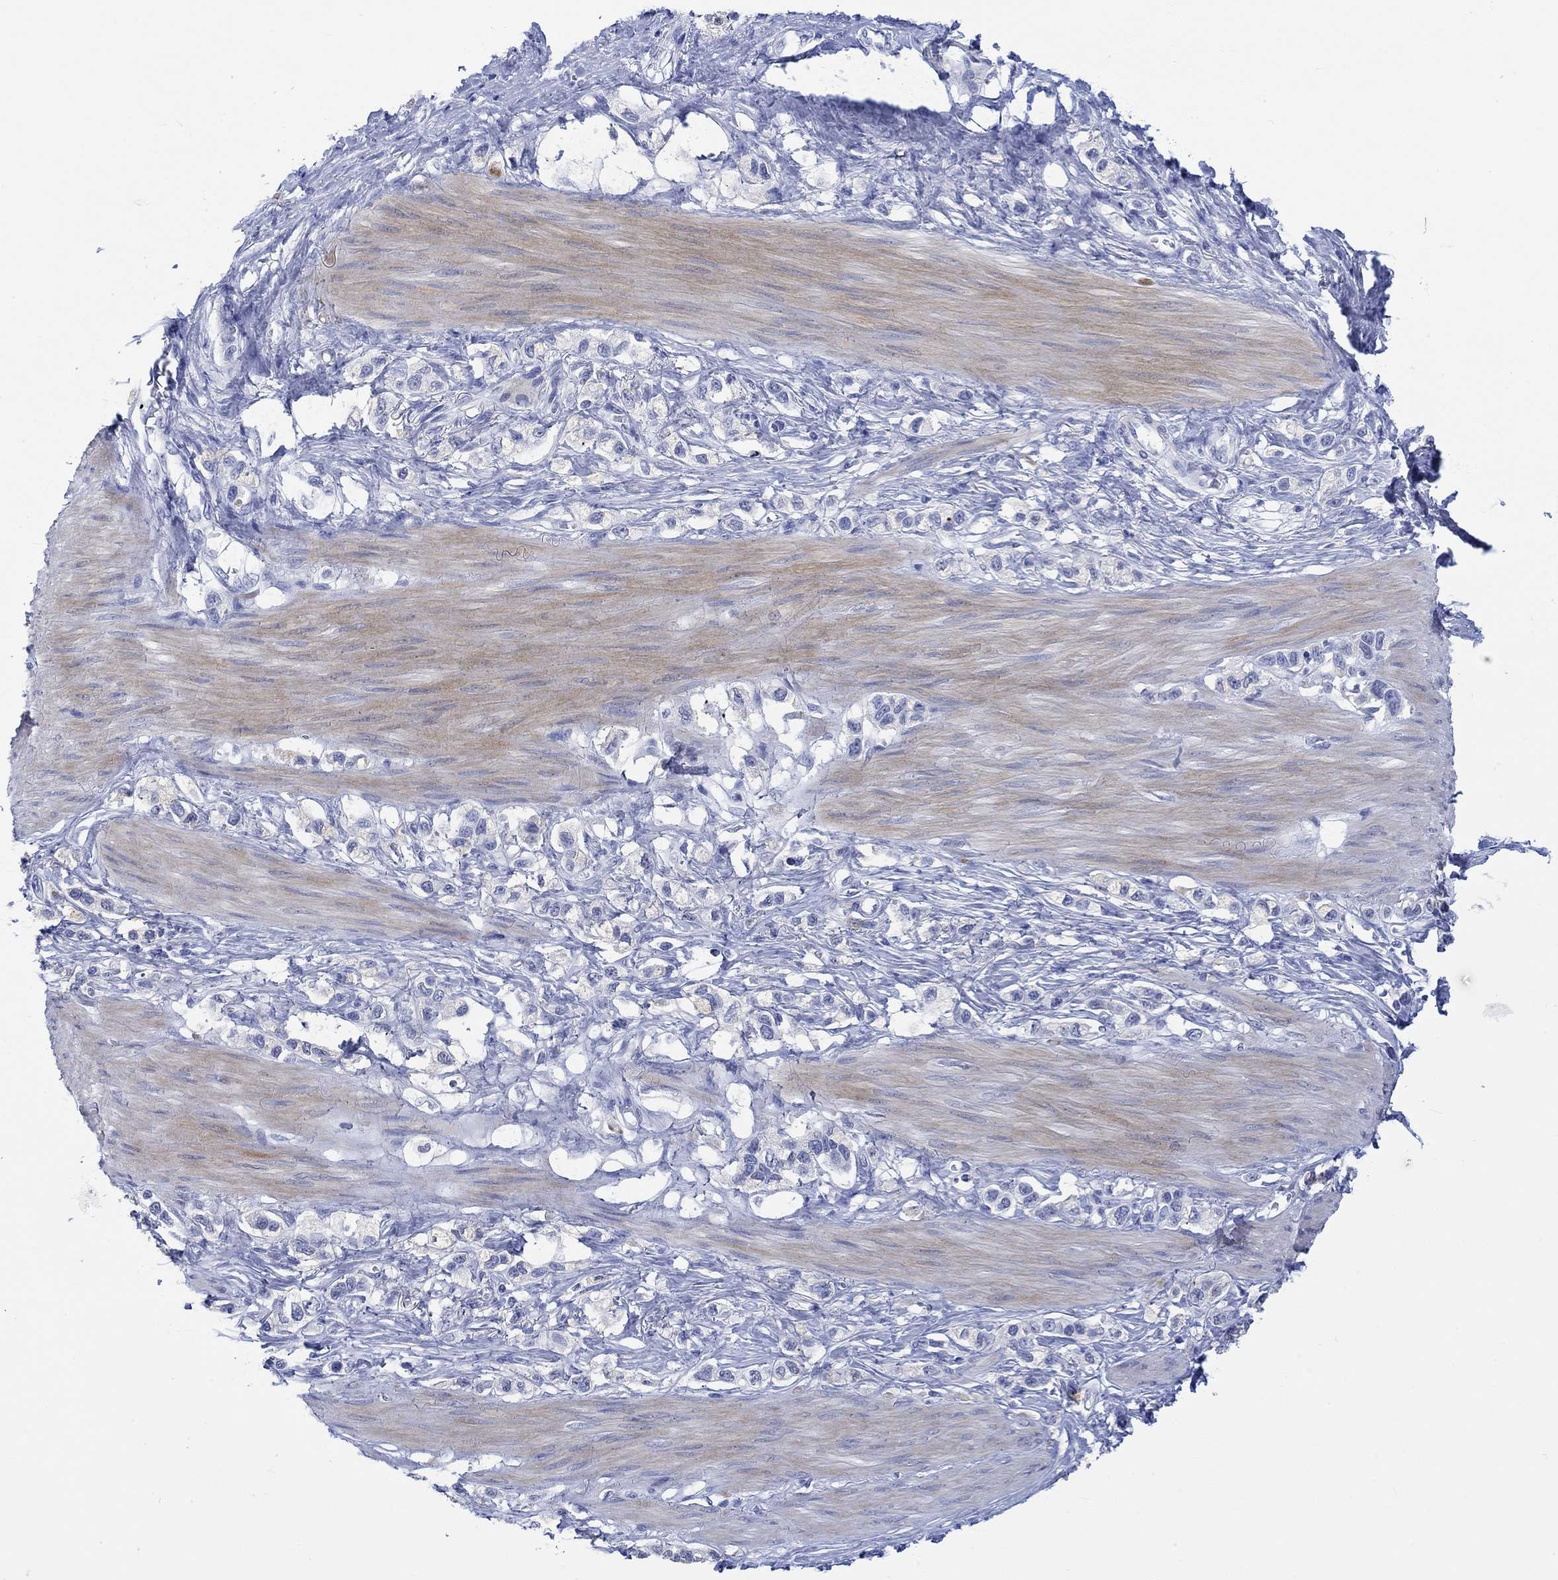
{"staining": {"intensity": "negative", "quantity": "none", "location": "none"}, "tissue": "stomach cancer", "cell_type": "Tumor cells", "image_type": "cancer", "snomed": [{"axis": "morphology", "description": "Normal tissue, NOS"}, {"axis": "morphology", "description": "Adenocarcinoma, NOS"}, {"axis": "morphology", "description": "Adenocarcinoma, High grade"}, {"axis": "topography", "description": "Stomach, upper"}, {"axis": "topography", "description": "Stomach"}], "caption": "There is no significant staining in tumor cells of stomach adenocarcinoma.", "gene": "MSI1", "patient": {"sex": "female", "age": 65}}